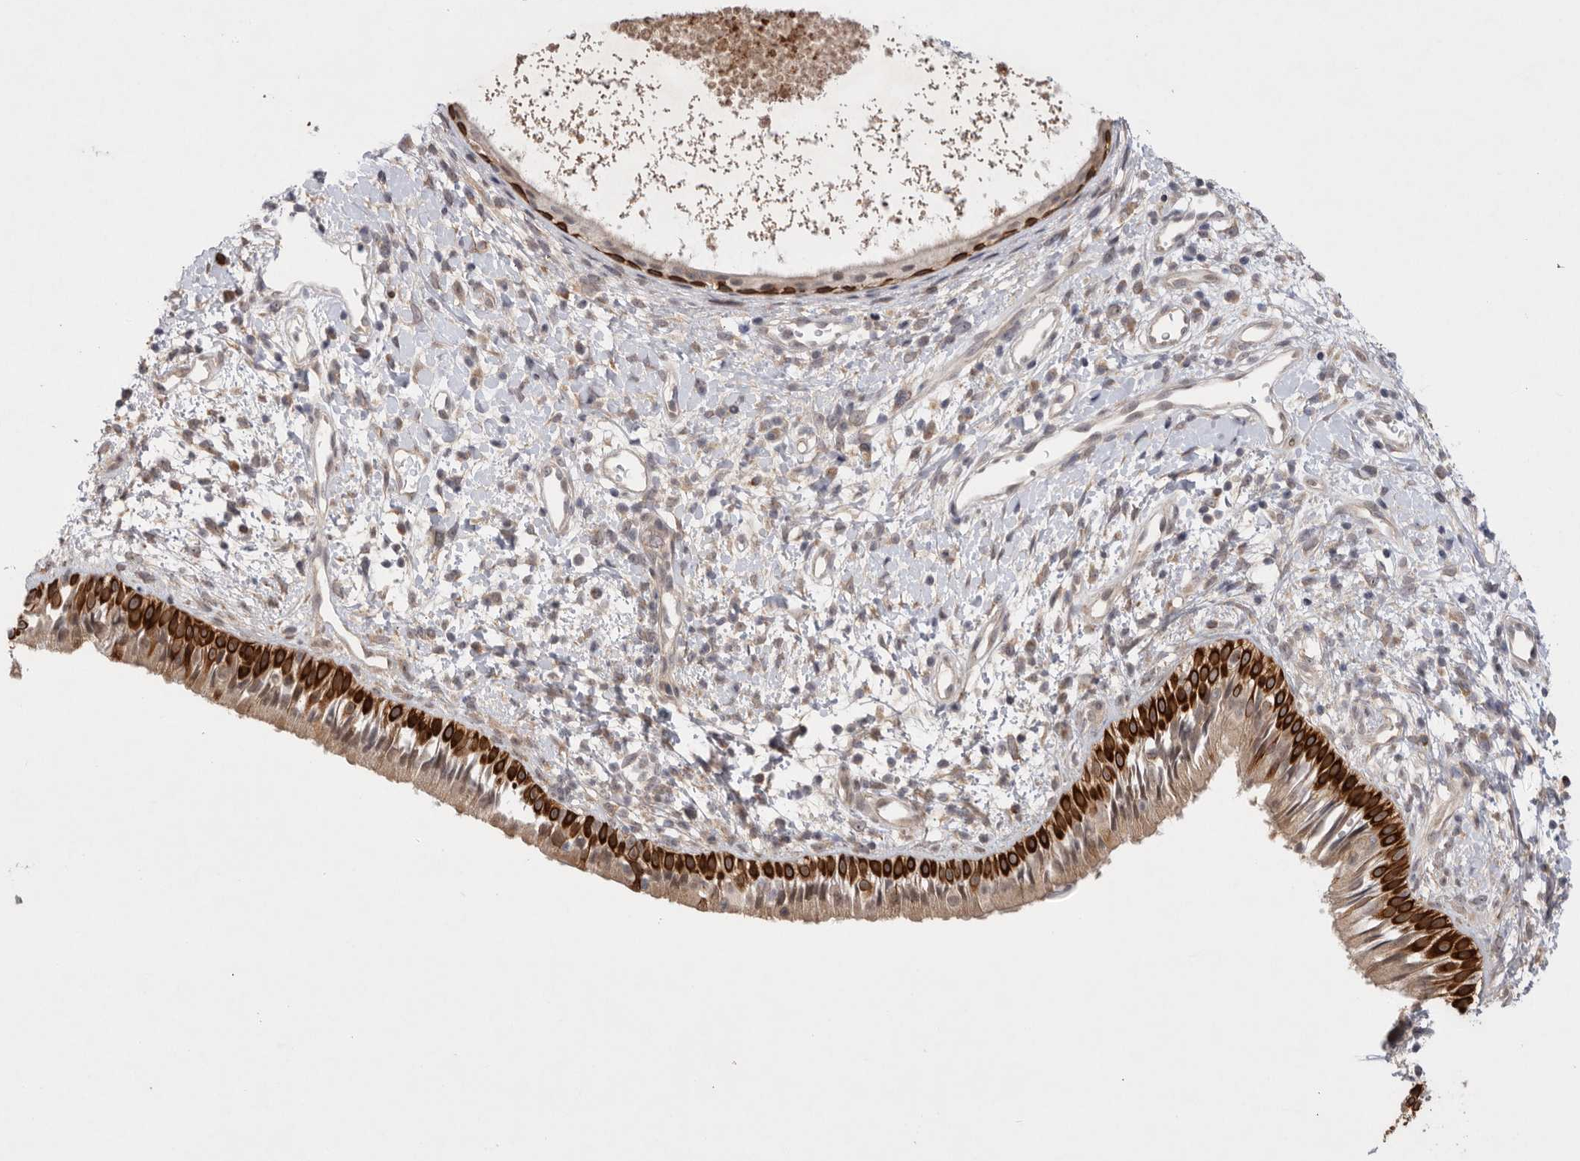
{"staining": {"intensity": "strong", "quantity": ">75%", "location": "cytoplasmic/membranous"}, "tissue": "nasopharynx", "cell_type": "Respiratory epithelial cells", "image_type": "normal", "snomed": [{"axis": "morphology", "description": "Normal tissue, NOS"}, {"axis": "topography", "description": "Nasopharynx"}], "caption": "Protein expression analysis of unremarkable nasopharynx displays strong cytoplasmic/membranous expression in approximately >75% of respiratory epithelial cells.", "gene": "PTPDC1", "patient": {"sex": "male", "age": 22}}